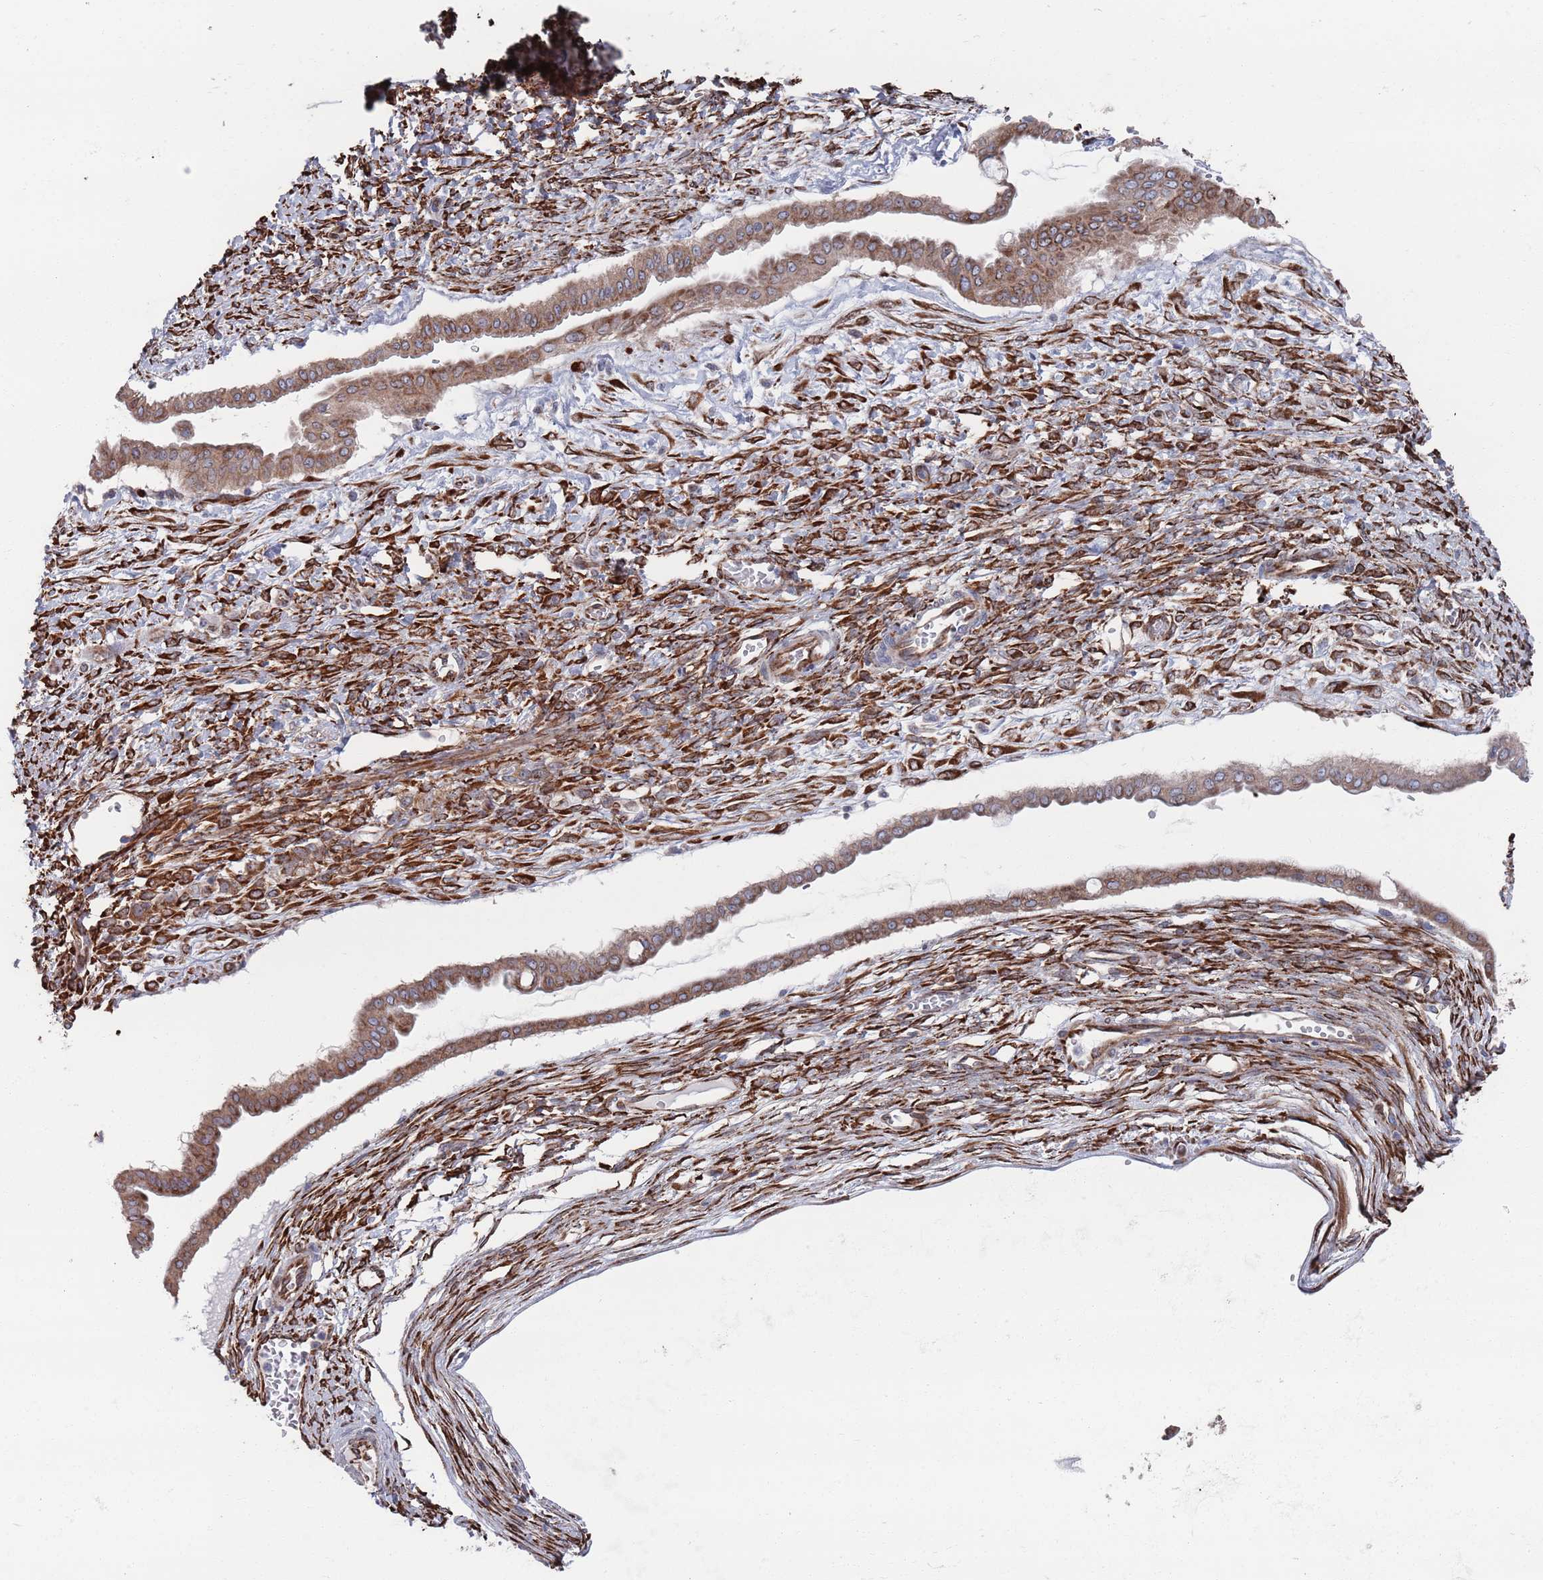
{"staining": {"intensity": "moderate", "quantity": ">75%", "location": "cytoplasmic/membranous"}, "tissue": "ovarian cancer", "cell_type": "Tumor cells", "image_type": "cancer", "snomed": [{"axis": "morphology", "description": "Cystadenocarcinoma, mucinous, NOS"}, {"axis": "topography", "description": "Ovary"}], "caption": "An image showing moderate cytoplasmic/membranous staining in about >75% of tumor cells in ovarian cancer, as visualized by brown immunohistochemical staining.", "gene": "CCDC106", "patient": {"sex": "female", "age": 73}}